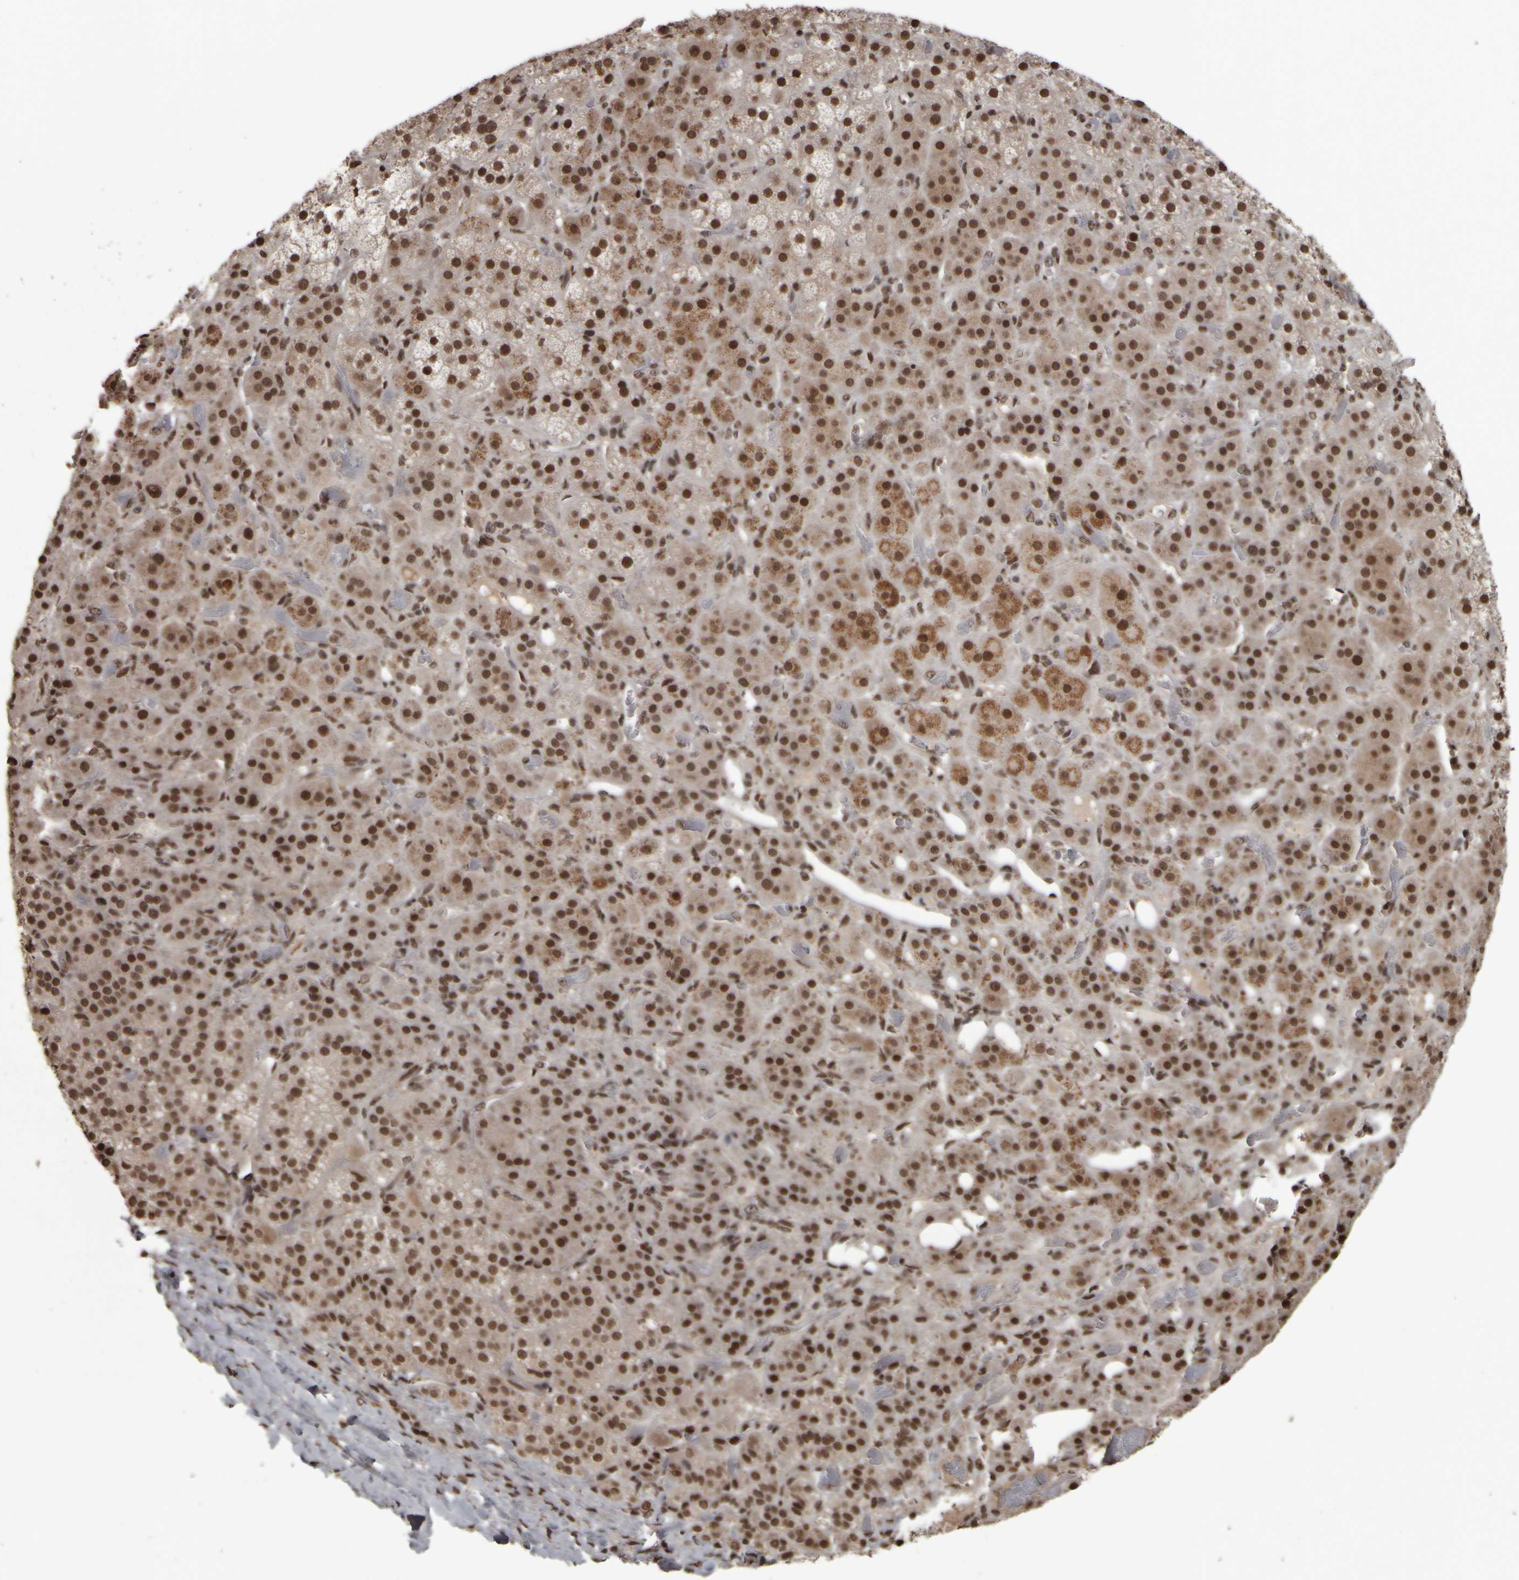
{"staining": {"intensity": "strong", "quantity": ">75%", "location": "nuclear"}, "tissue": "adrenal gland", "cell_type": "Glandular cells", "image_type": "normal", "snomed": [{"axis": "morphology", "description": "Normal tissue, NOS"}, {"axis": "topography", "description": "Adrenal gland"}], "caption": "Immunohistochemistry (DAB) staining of normal adrenal gland shows strong nuclear protein positivity in about >75% of glandular cells. The protein of interest is shown in brown color, while the nuclei are stained blue.", "gene": "ZFHX4", "patient": {"sex": "male", "age": 57}}